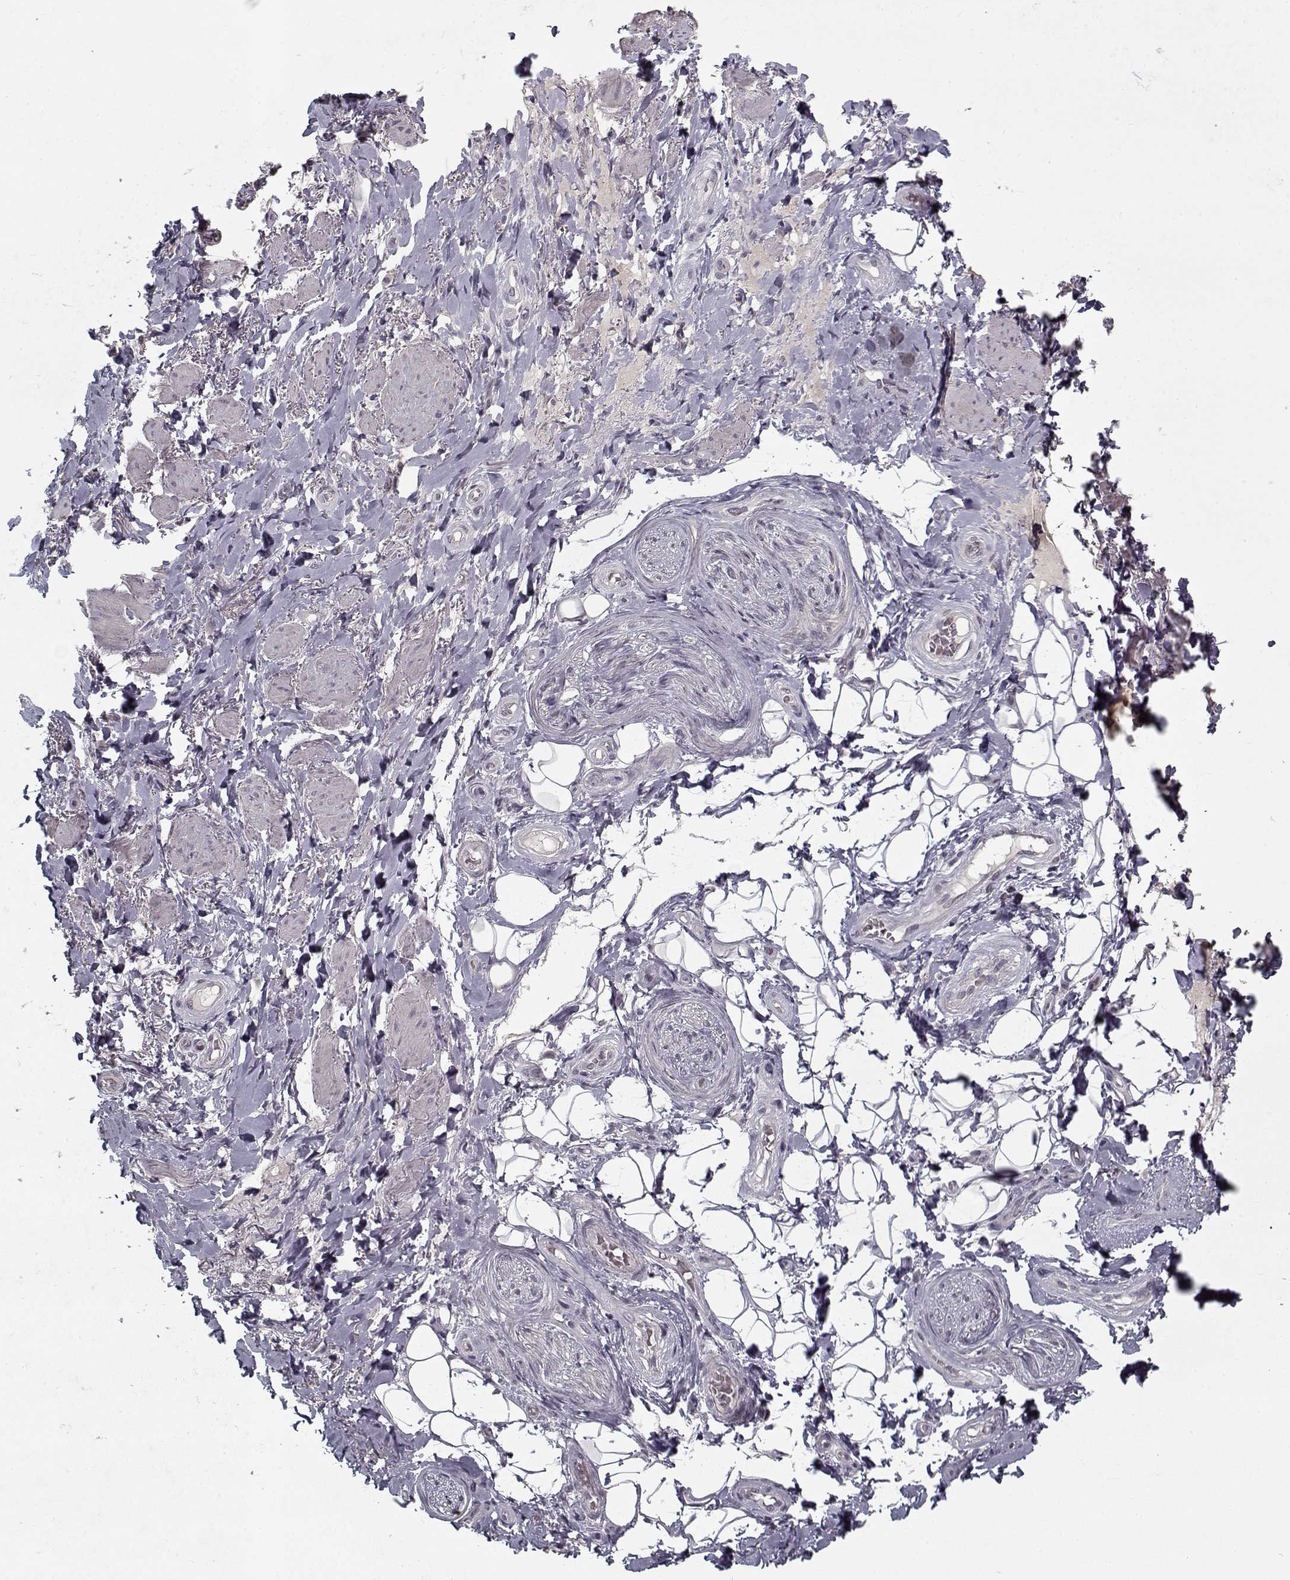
{"staining": {"intensity": "negative", "quantity": "none", "location": "none"}, "tissue": "adipose tissue", "cell_type": "Adipocytes", "image_type": "normal", "snomed": [{"axis": "morphology", "description": "Normal tissue, NOS"}, {"axis": "topography", "description": "Anal"}, {"axis": "topography", "description": "Peripheral nerve tissue"}], "caption": "An immunohistochemistry histopathology image of benign adipose tissue is shown. There is no staining in adipocytes of adipose tissue. The staining is performed using DAB brown chromogen with nuclei counter-stained in using hematoxylin.", "gene": "LAMA2", "patient": {"sex": "male", "age": 53}}